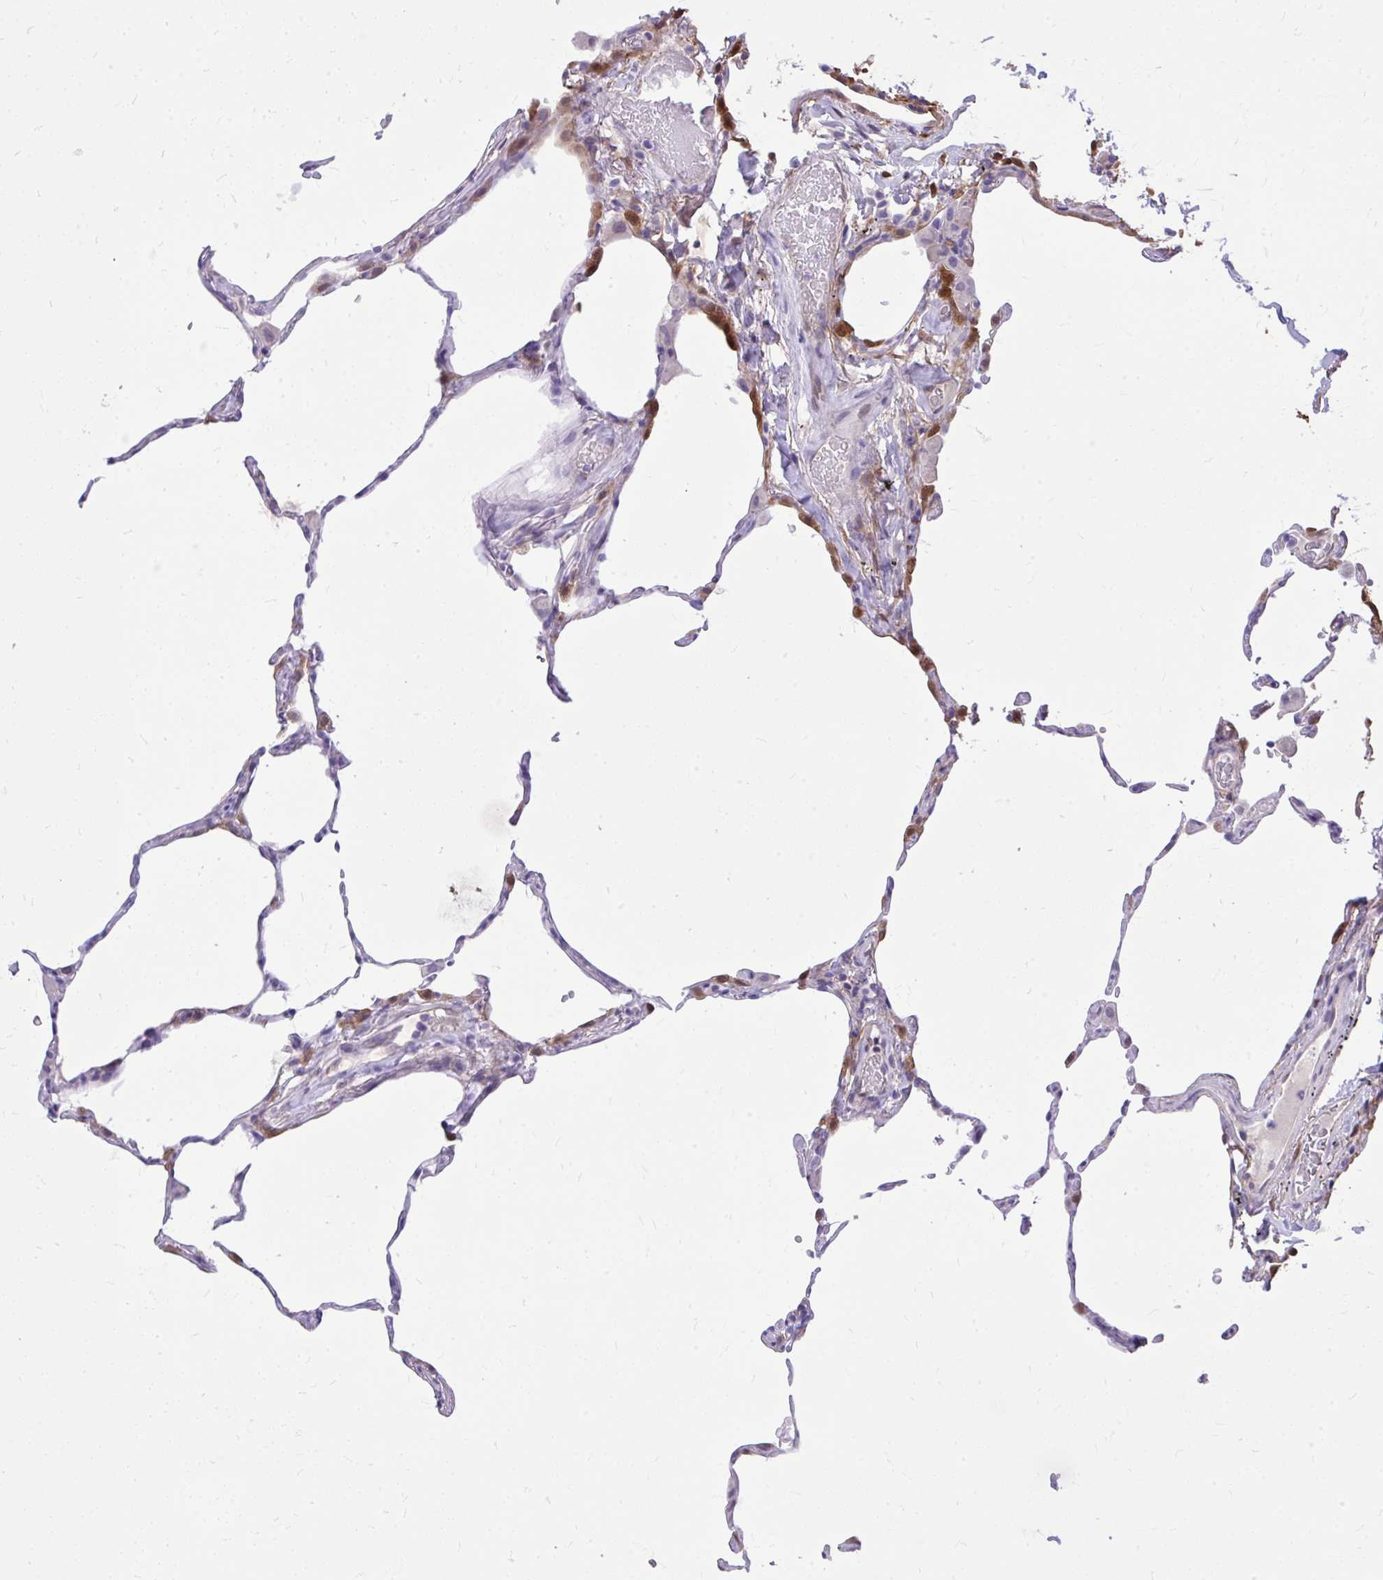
{"staining": {"intensity": "moderate", "quantity": "<25%", "location": "cytoplasmic/membranous"}, "tissue": "lung", "cell_type": "Alveolar cells", "image_type": "normal", "snomed": [{"axis": "morphology", "description": "Normal tissue, NOS"}, {"axis": "topography", "description": "Lung"}], "caption": "Lung stained with a brown dye shows moderate cytoplasmic/membranous positive expression in about <25% of alveolar cells.", "gene": "NNMT", "patient": {"sex": "female", "age": 57}}